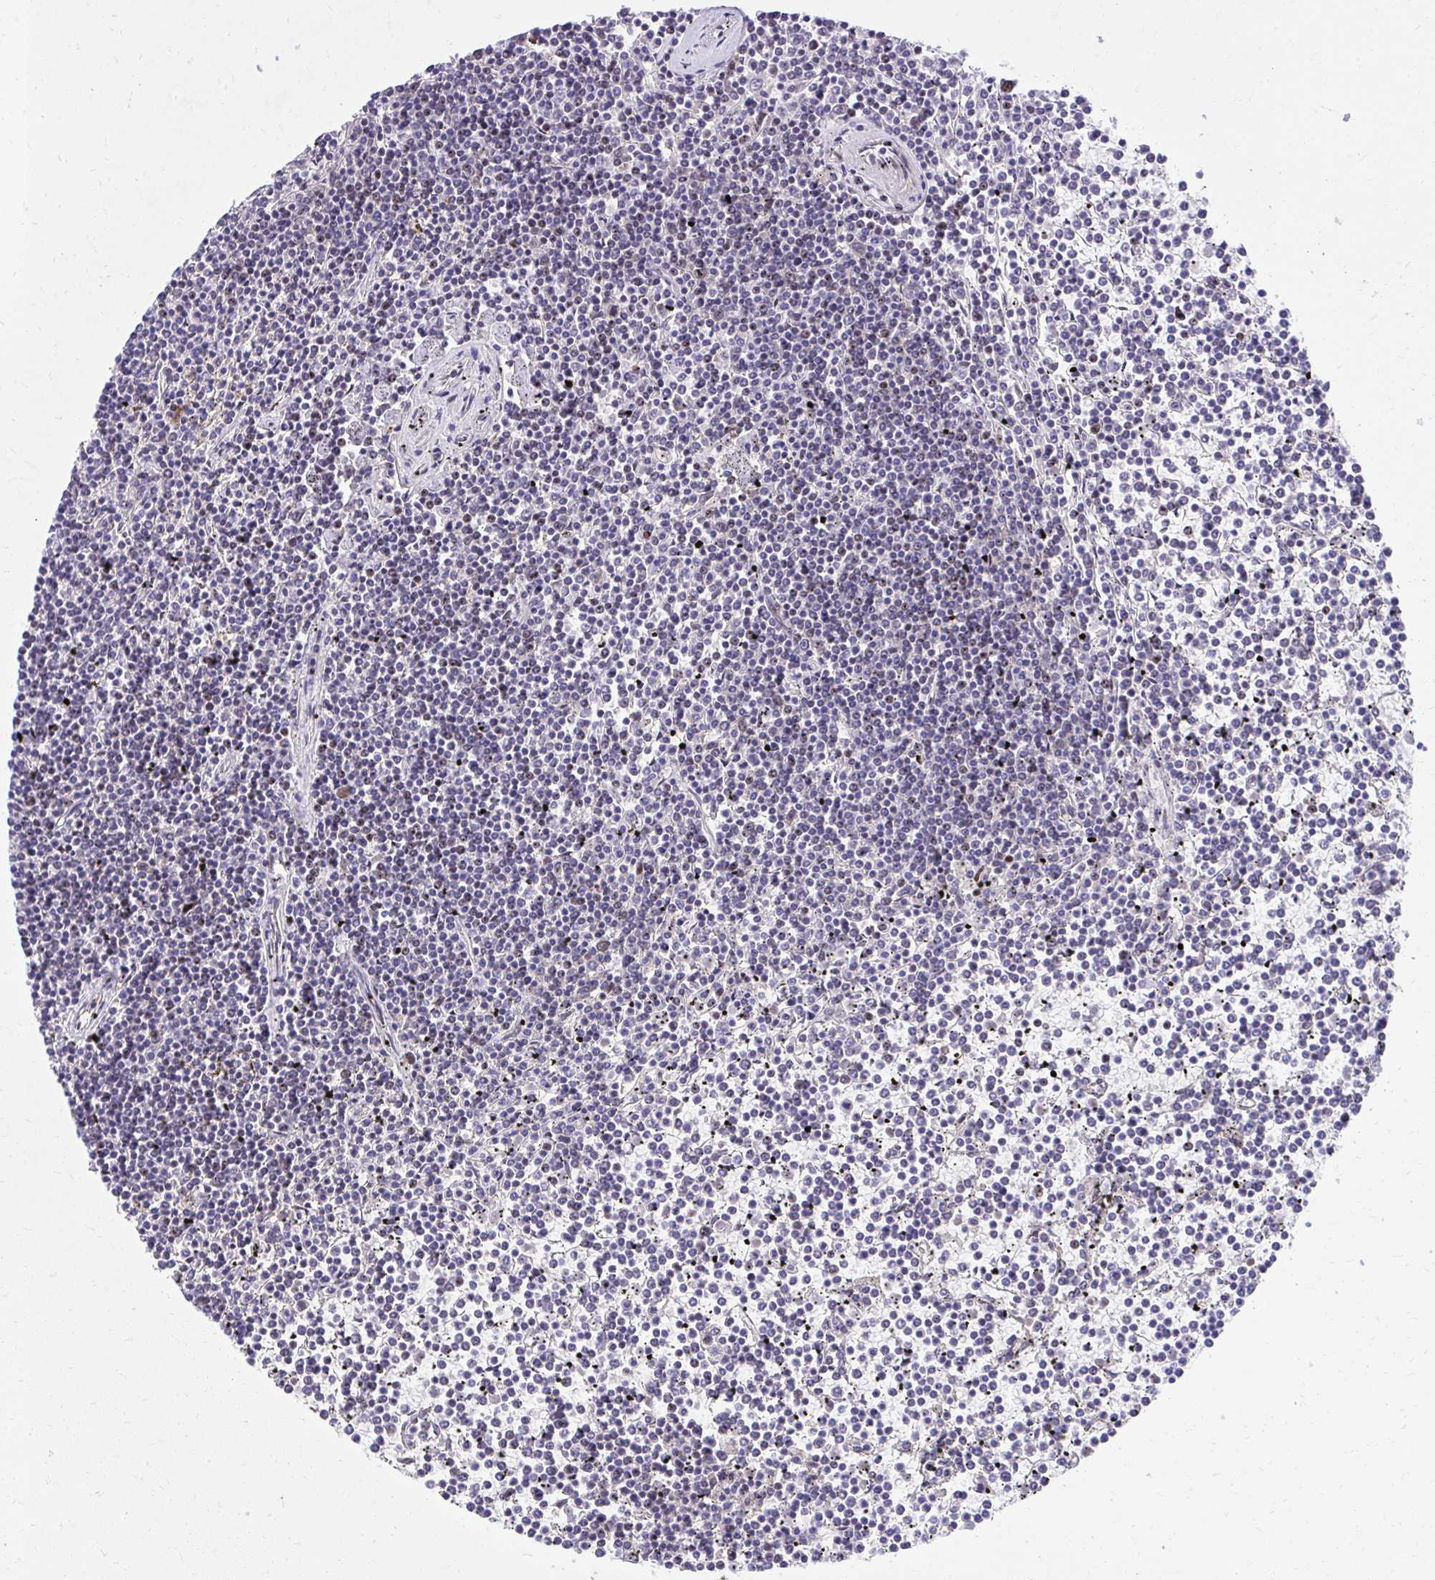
{"staining": {"intensity": "negative", "quantity": "none", "location": "none"}, "tissue": "lymphoma", "cell_type": "Tumor cells", "image_type": "cancer", "snomed": [{"axis": "morphology", "description": "Malignant lymphoma, non-Hodgkin's type, Low grade"}, {"axis": "topography", "description": "Spleen"}], "caption": "A histopathology image of human lymphoma is negative for staining in tumor cells. (IHC, brightfield microscopy, high magnification).", "gene": "SYNE4", "patient": {"sex": "female", "age": 19}}